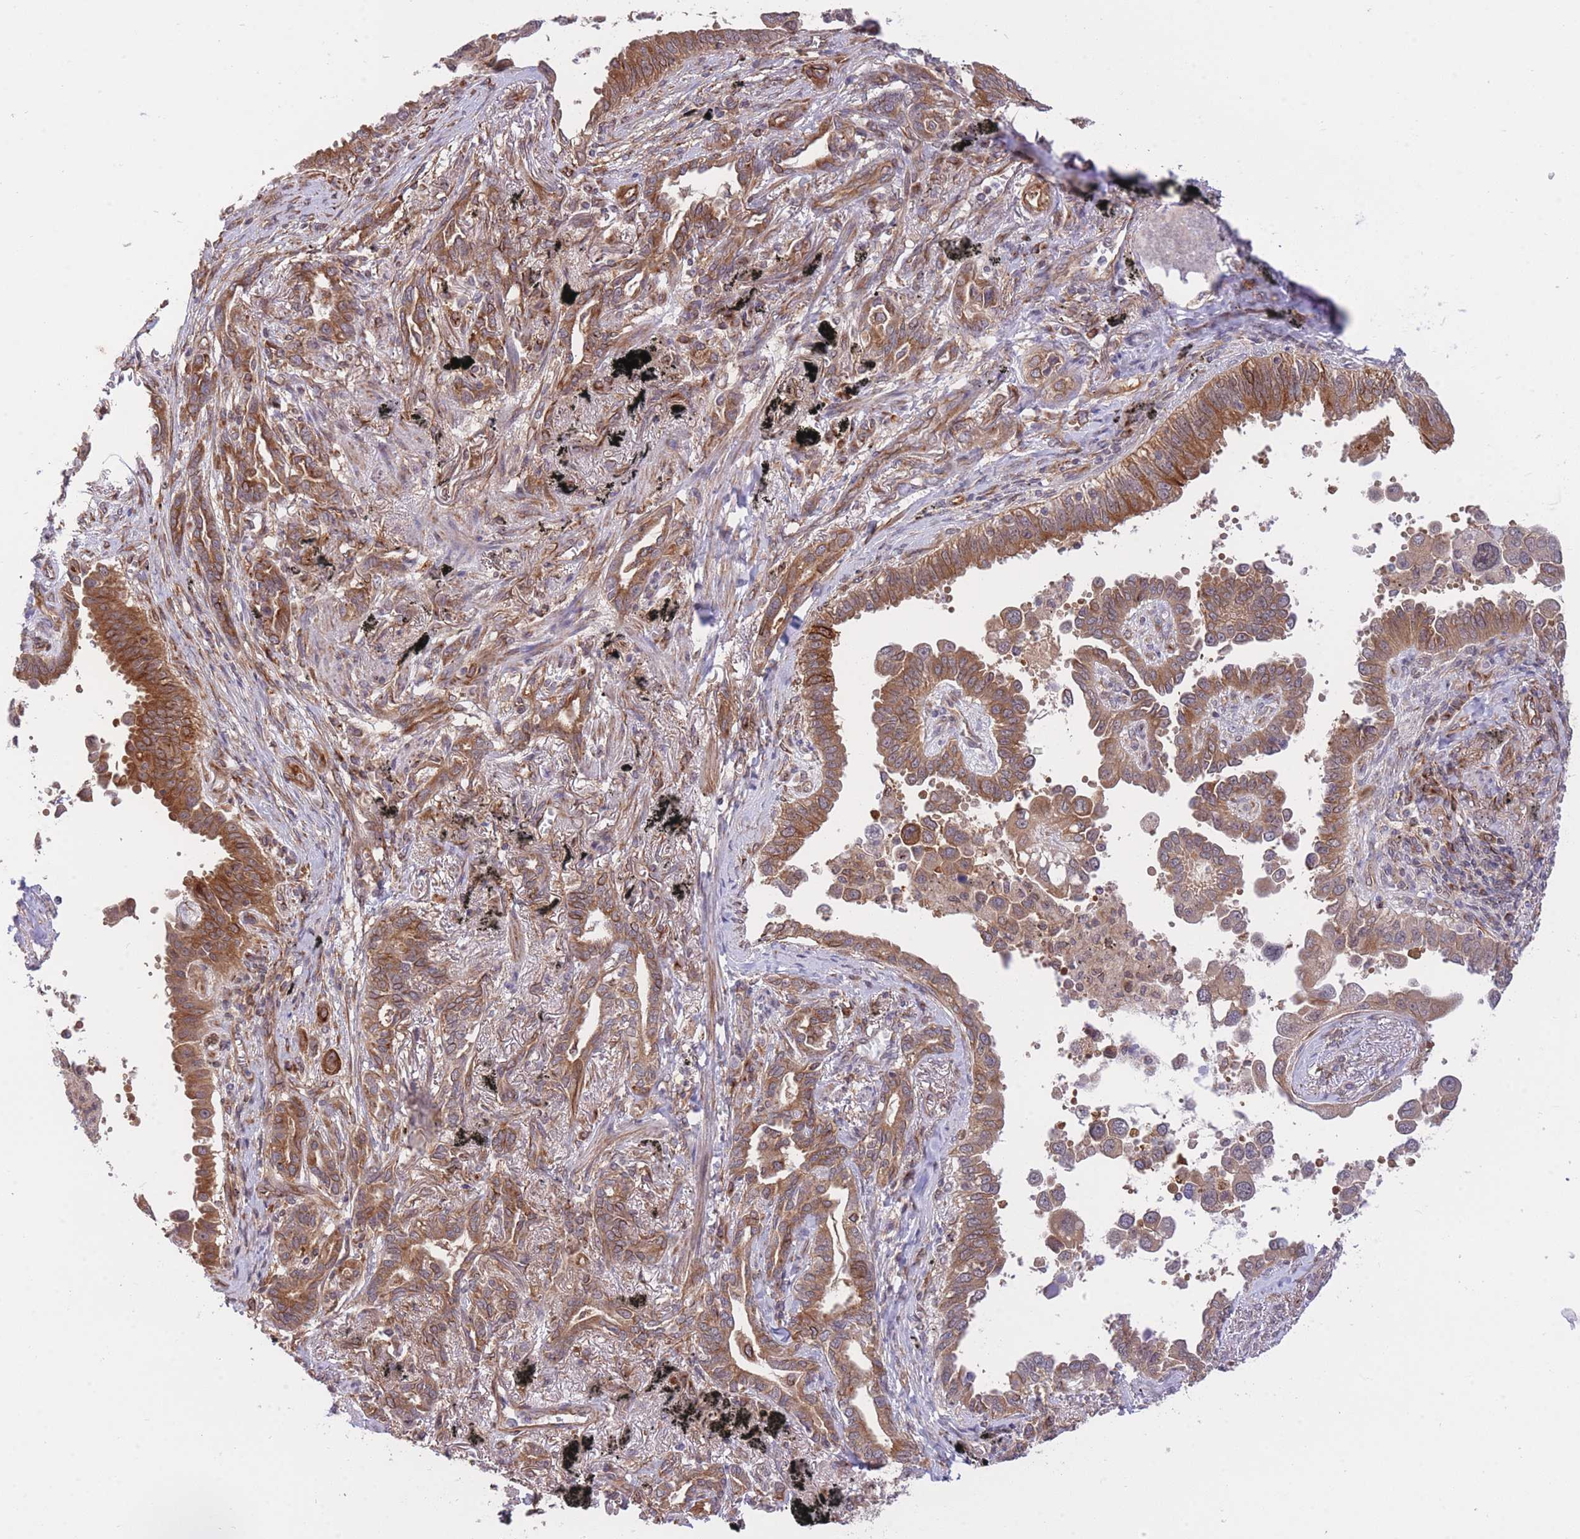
{"staining": {"intensity": "moderate", "quantity": ">75%", "location": "cytoplasmic/membranous"}, "tissue": "lung cancer", "cell_type": "Tumor cells", "image_type": "cancer", "snomed": [{"axis": "morphology", "description": "Adenocarcinoma, NOS"}, {"axis": "topography", "description": "Lung"}], "caption": "Lung adenocarcinoma stained with immunohistochemistry (IHC) reveals moderate cytoplasmic/membranous positivity in approximately >75% of tumor cells. The staining was performed using DAB to visualize the protein expression in brown, while the nuclei were stained in blue with hematoxylin (Magnification: 20x).", "gene": "EXOSC8", "patient": {"sex": "male", "age": 67}}